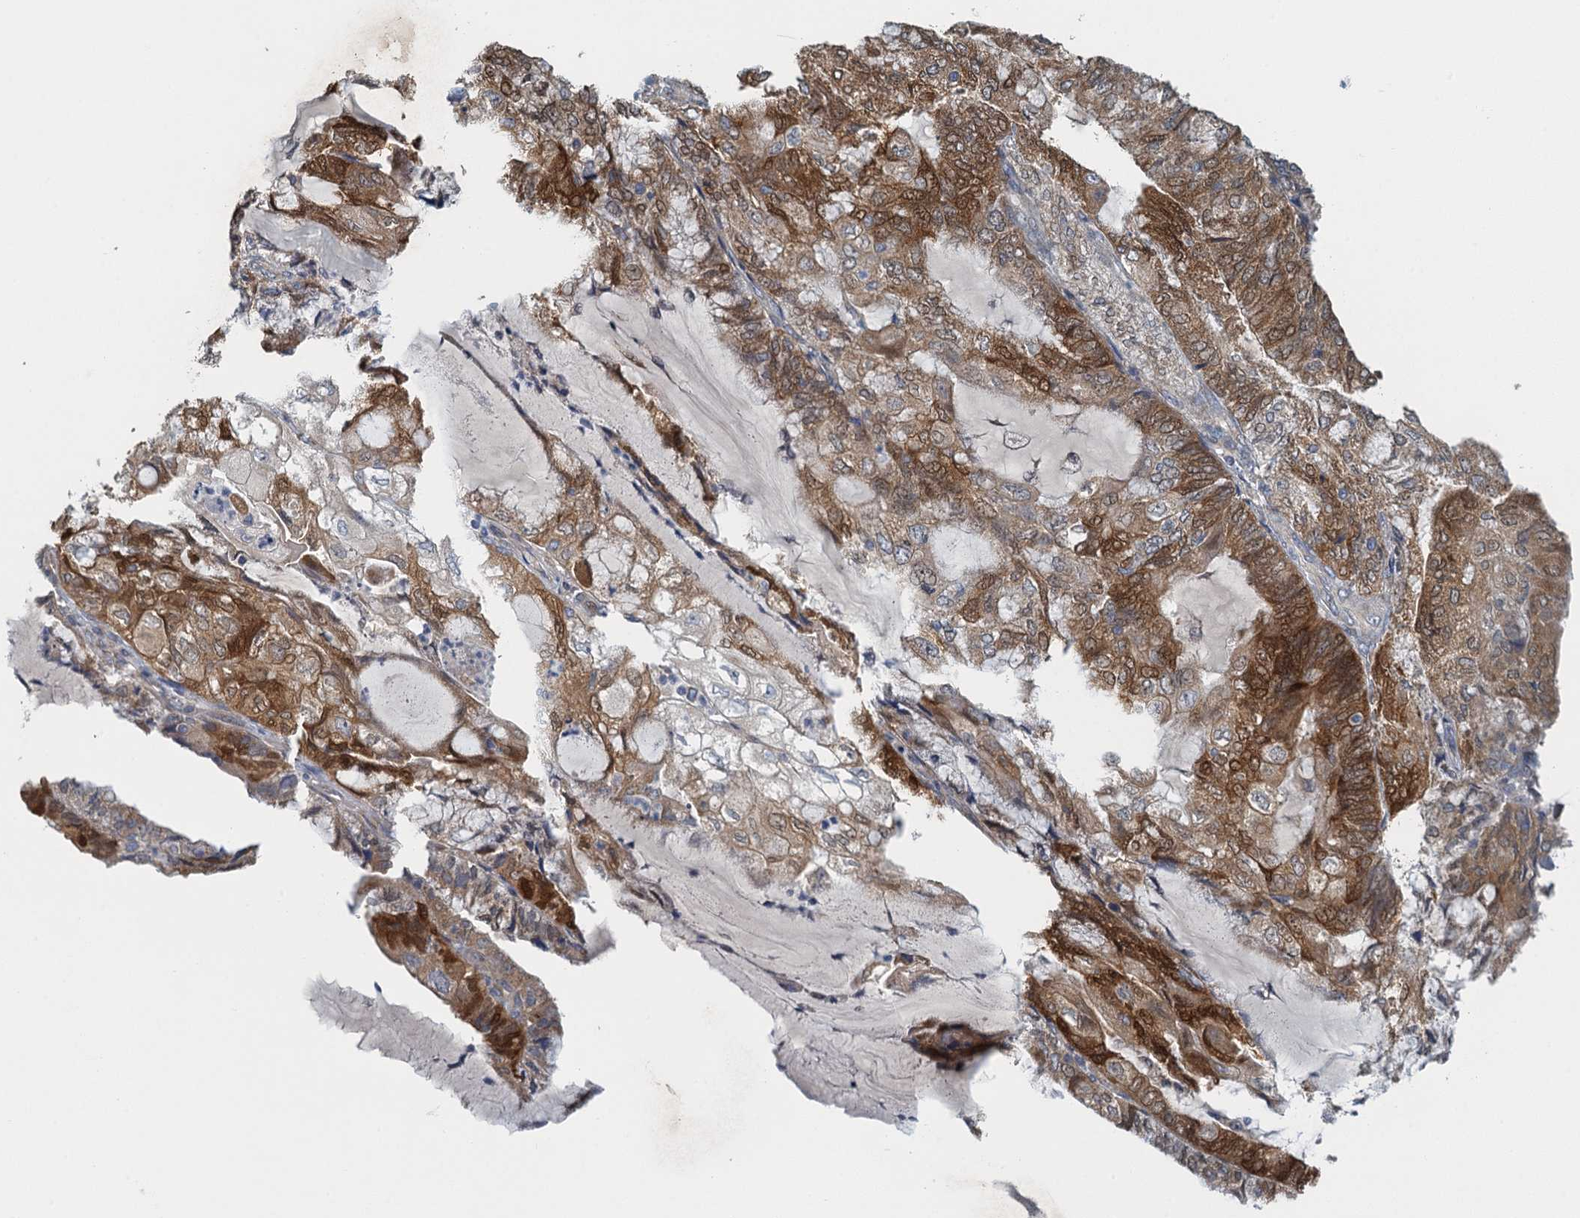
{"staining": {"intensity": "moderate", "quantity": ">75%", "location": "cytoplasmic/membranous"}, "tissue": "endometrial cancer", "cell_type": "Tumor cells", "image_type": "cancer", "snomed": [{"axis": "morphology", "description": "Adenocarcinoma, NOS"}, {"axis": "topography", "description": "Endometrium"}], "caption": "This is an image of immunohistochemistry (IHC) staining of adenocarcinoma (endometrial), which shows moderate staining in the cytoplasmic/membranous of tumor cells.", "gene": "ALG2", "patient": {"sex": "female", "age": 81}}